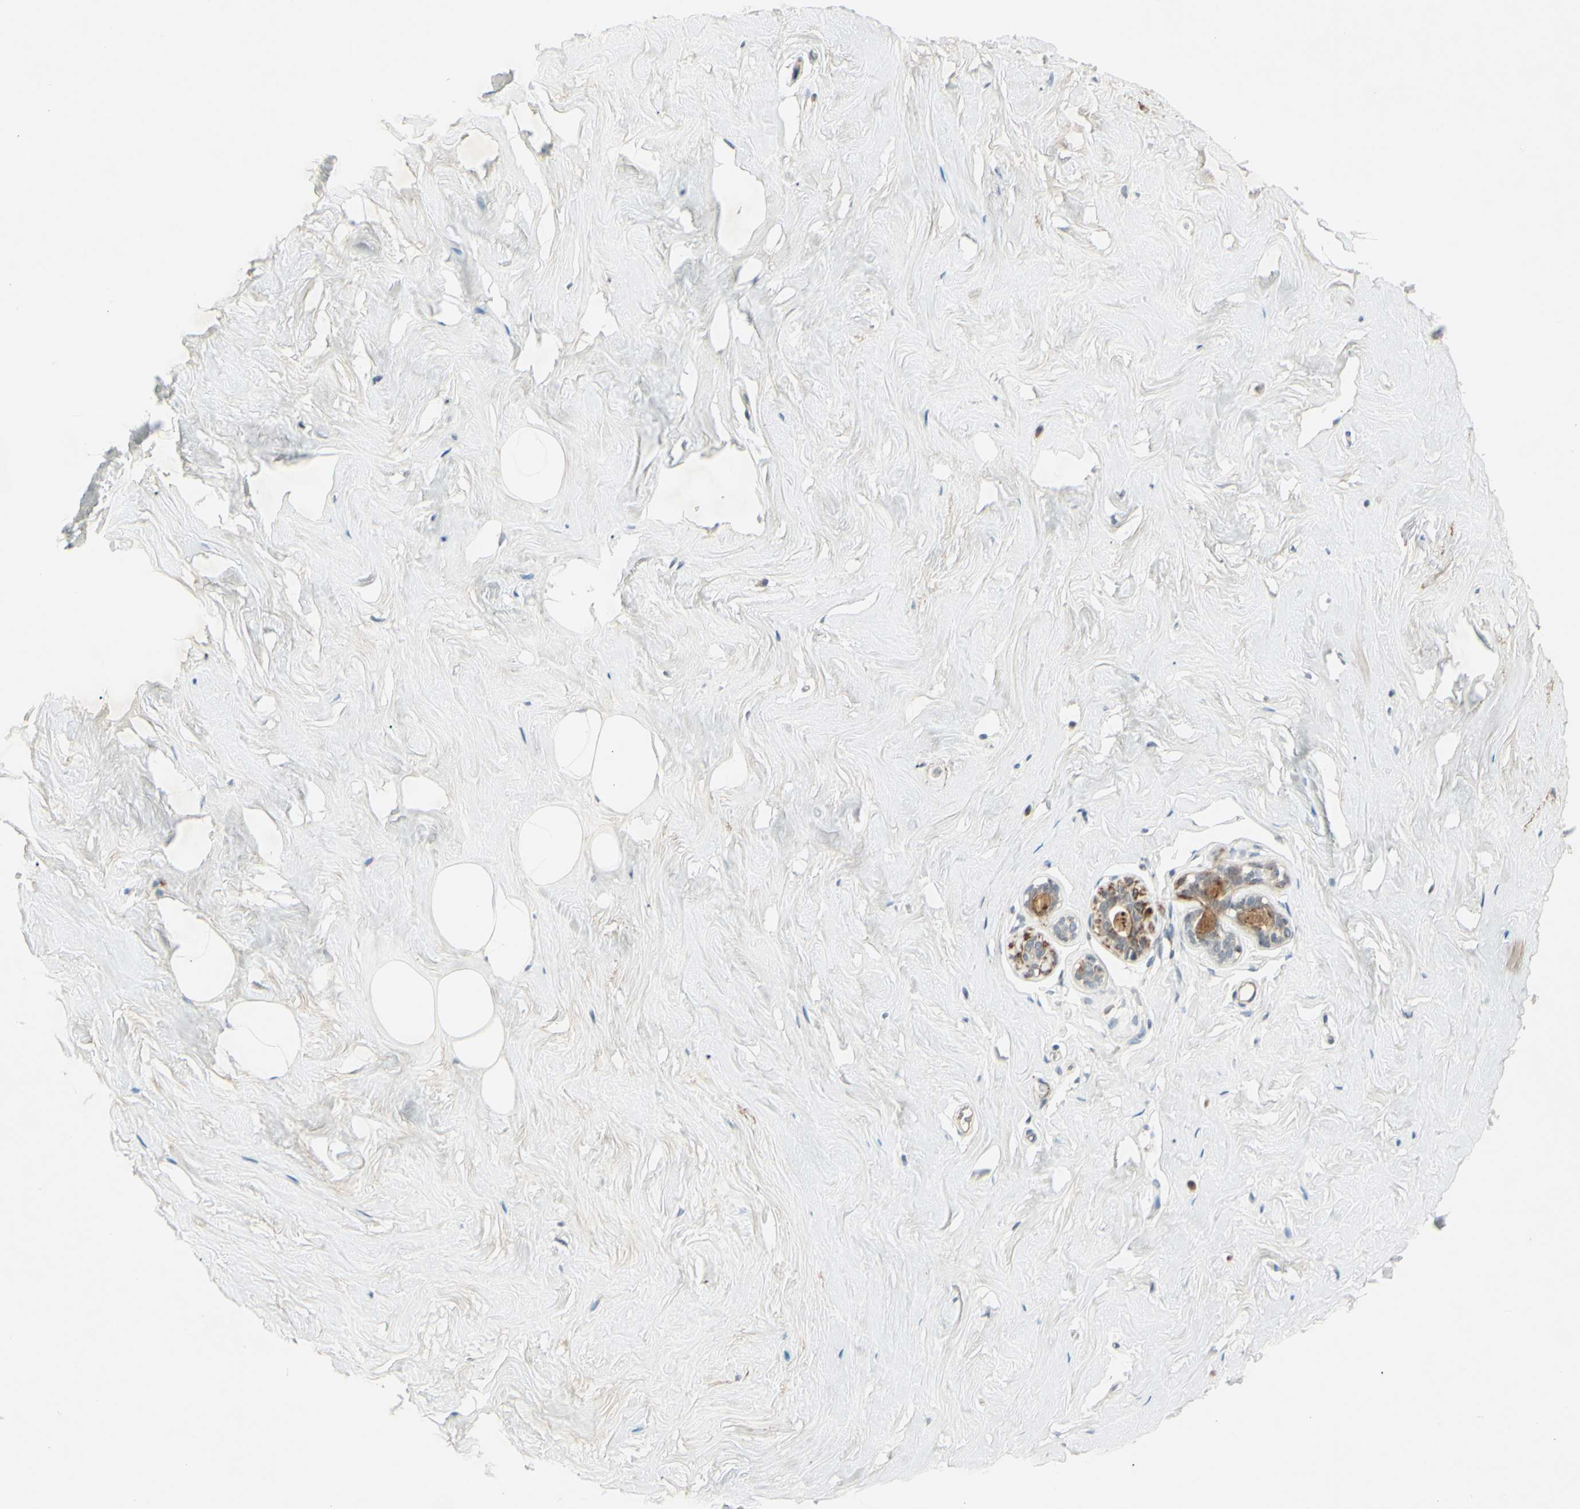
{"staining": {"intensity": "negative", "quantity": "none", "location": "none"}, "tissue": "breast", "cell_type": "Adipocytes", "image_type": "normal", "snomed": [{"axis": "morphology", "description": "Normal tissue, NOS"}, {"axis": "topography", "description": "Breast"}], "caption": "A high-resolution image shows immunohistochemistry (IHC) staining of unremarkable breast, which shows no significant positivity in adipocytes.", "gene": "FGFR2", "patient": {"sex": "female", "age": 75}}